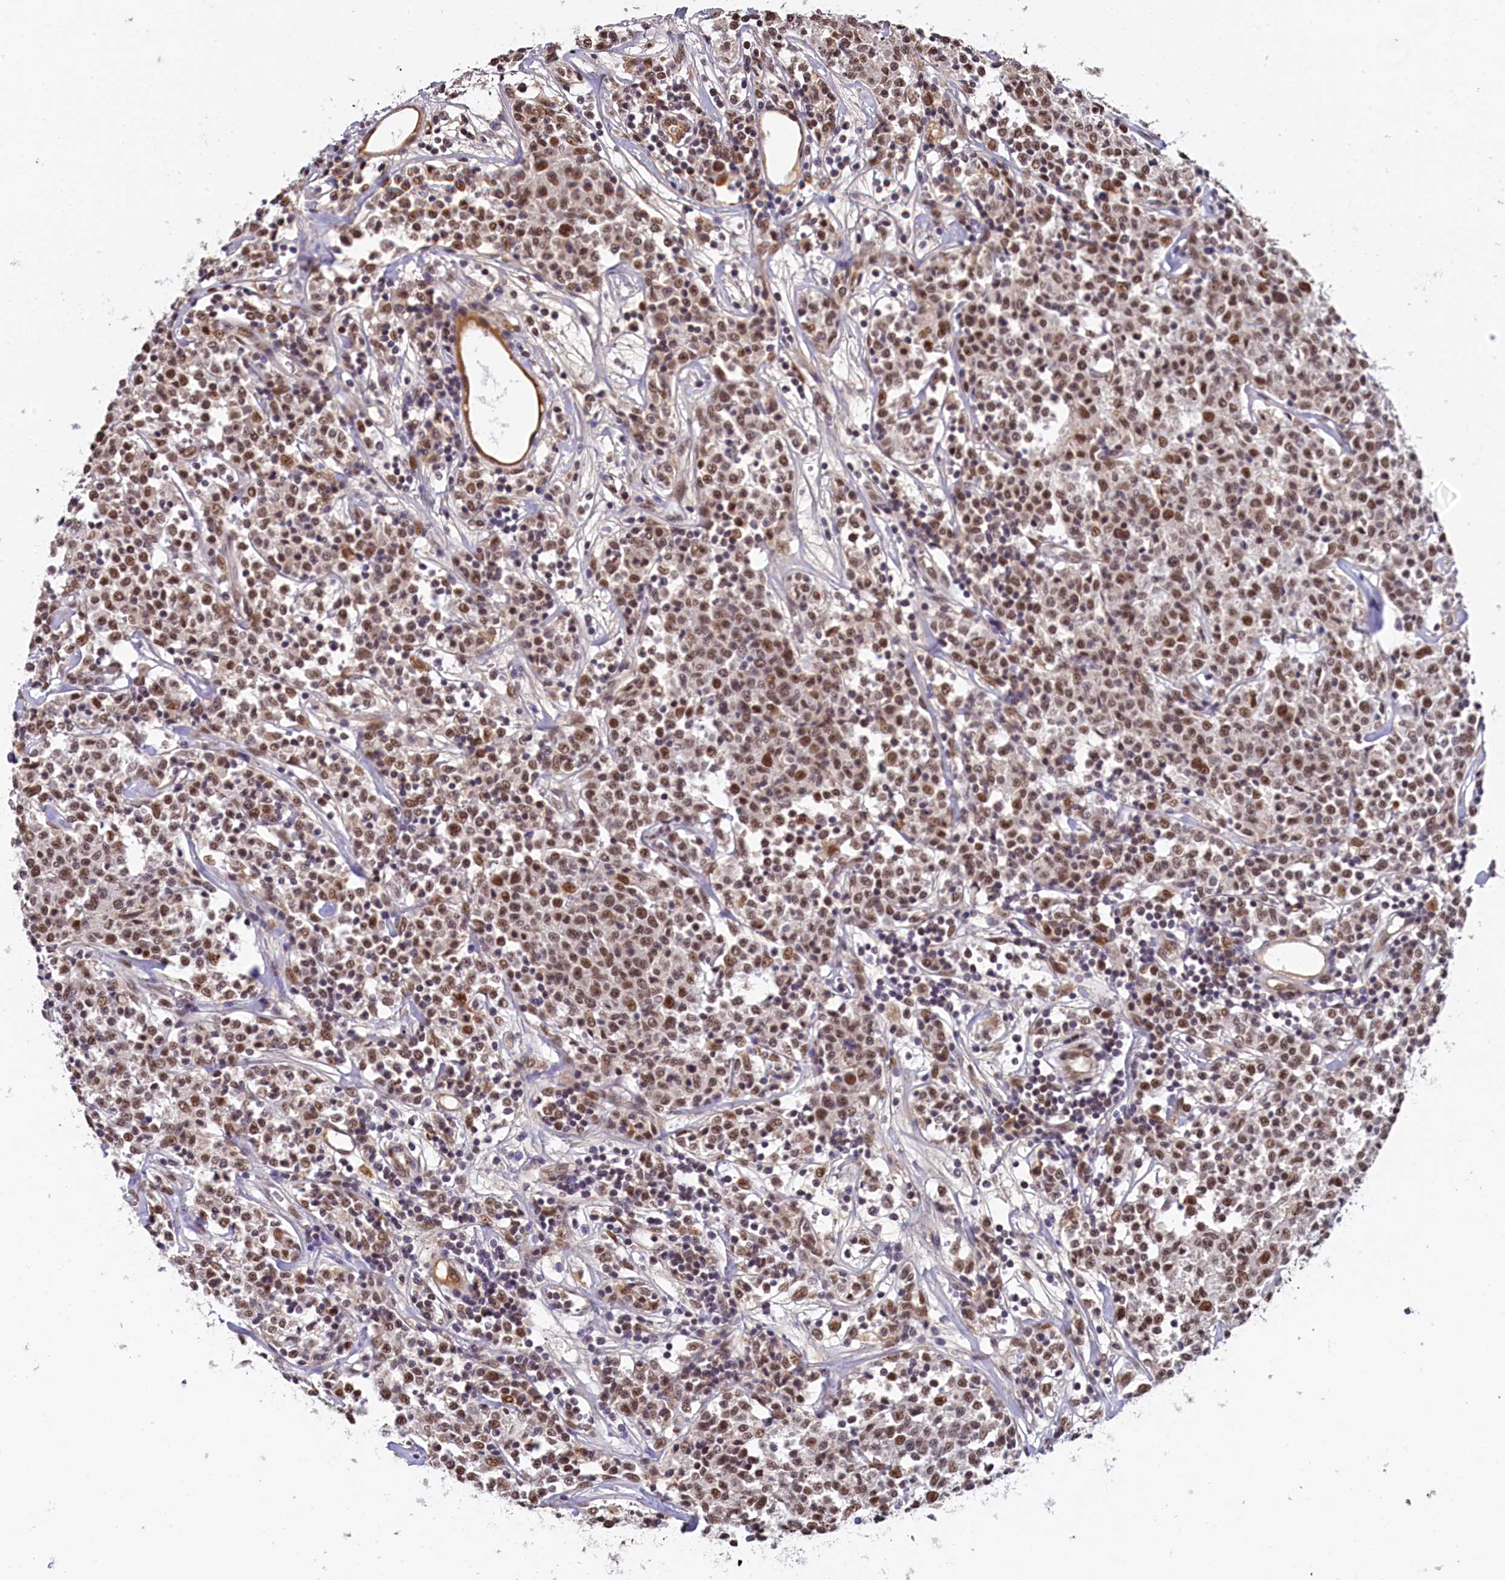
{"staining": {"intensity": "moderate", "quantity": ">75%", "location": "nuclear"}, "tissue": "lymphoma", "cell_type": "Tumor cells", "image_type": "cancer", "snomed": [{"axis": "morphology", "description": "Malignant lymphoma, non-Hodgkin's type, Low grade"}, {"axis": "topography", "description": "Small intestine"}], "caption": "Human lymphoma stained with a protein marker shows moderate staining in tumor cells.", "gene": "INTS14", "patient": {"sex": "female", "age": 59}}